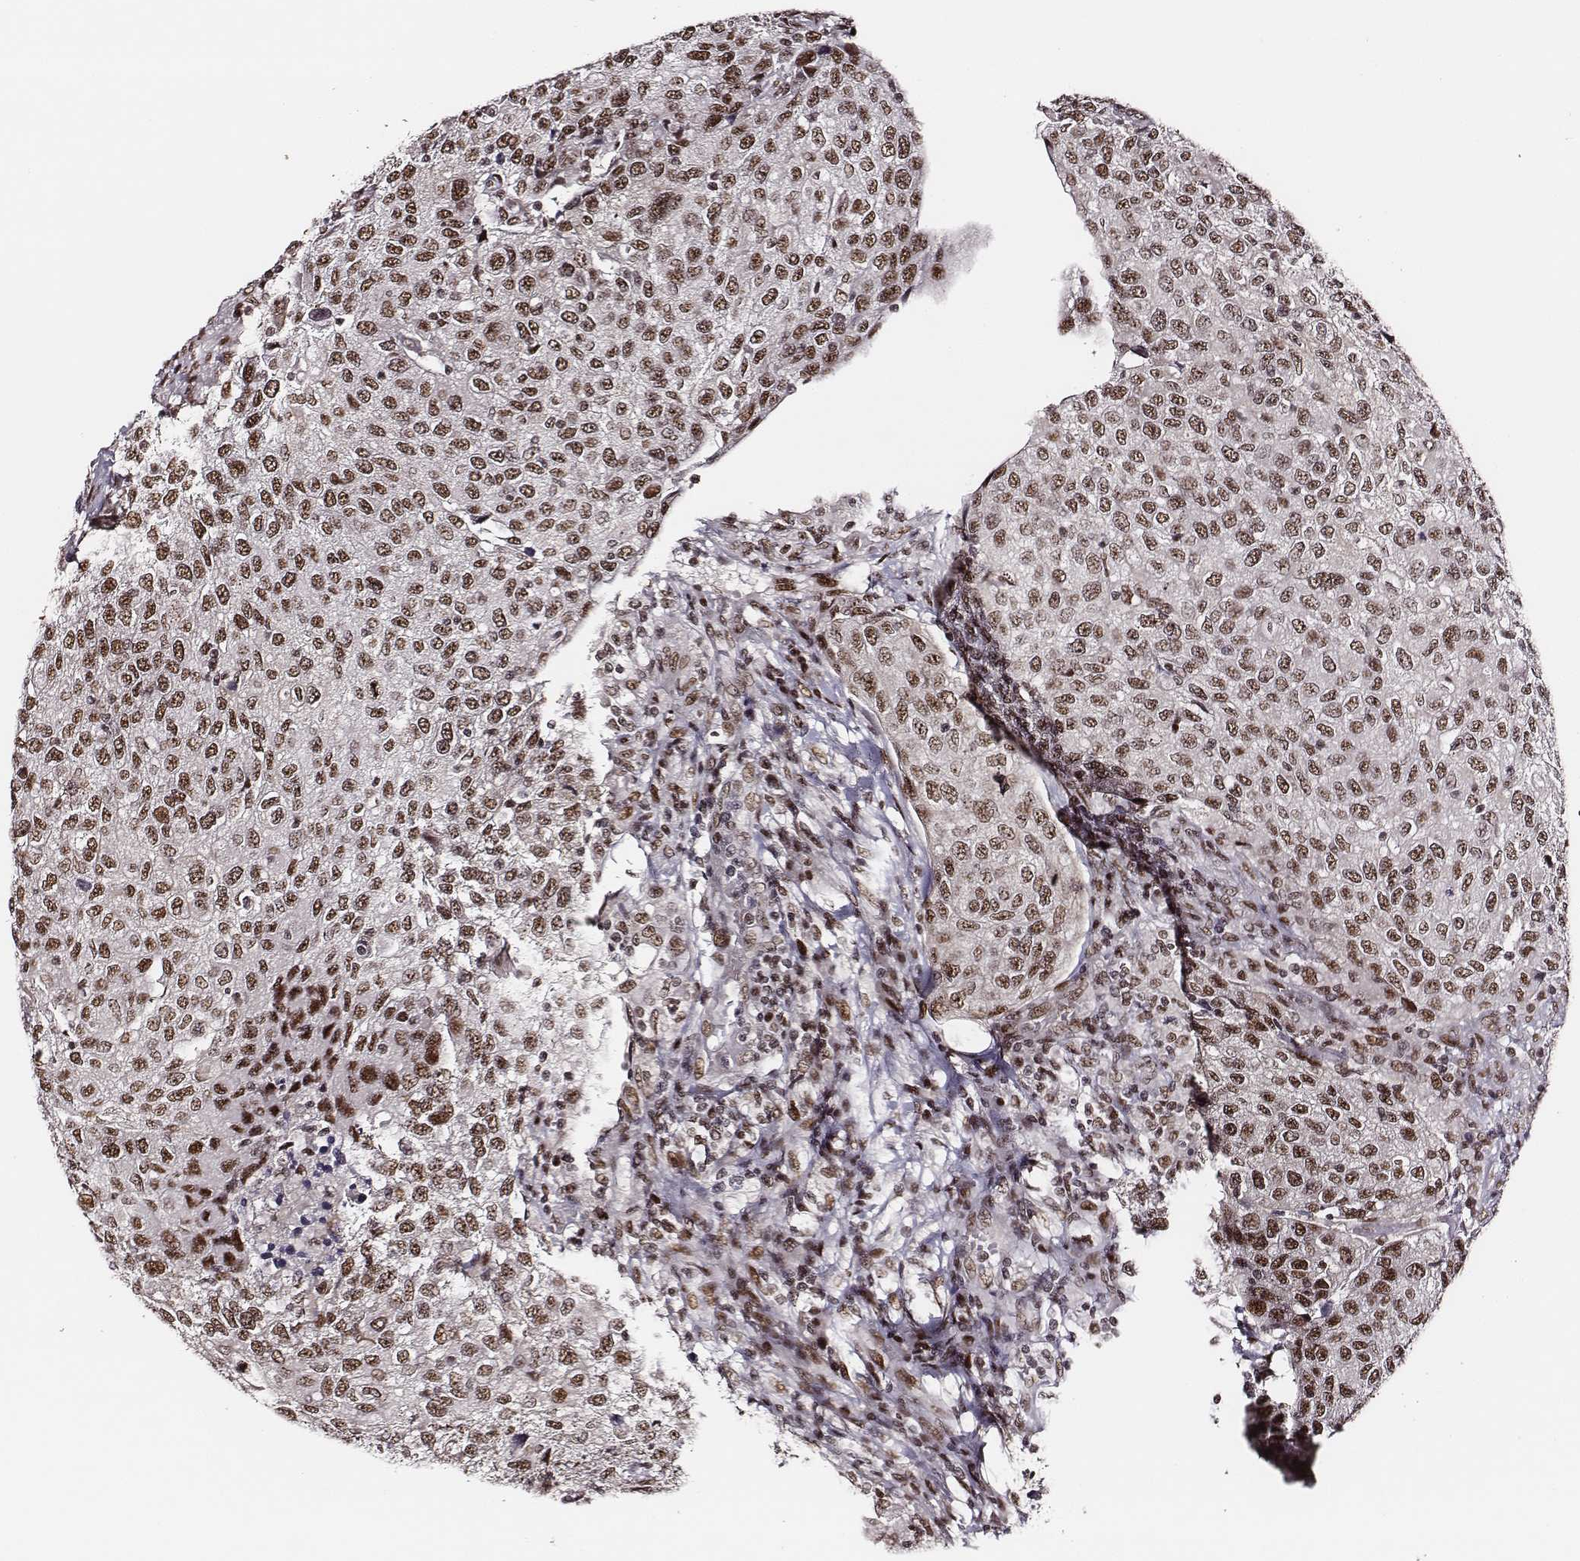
{"staining": {"intensity": "moderate", "quantity": ">75%", "location": "nuclear"}, "tissue": "urothelial cancer", "cell_type": "Tumor cells", "image_type": "cancer", "snomed": [{"axis": "morphology", "description": "Urothelial carcinoma, High grade"}, {"axis": "topography", "description": "Urinary bladder"}], "caption": "A high-resolution micrograph shows immunohistochemistry staining of urothelial cancer, which demonstrates moderate nuclear expression in approximately >75% of tumor cells.", "gene": "PPARA", "patient": {"sex": "female", "age": 78}}